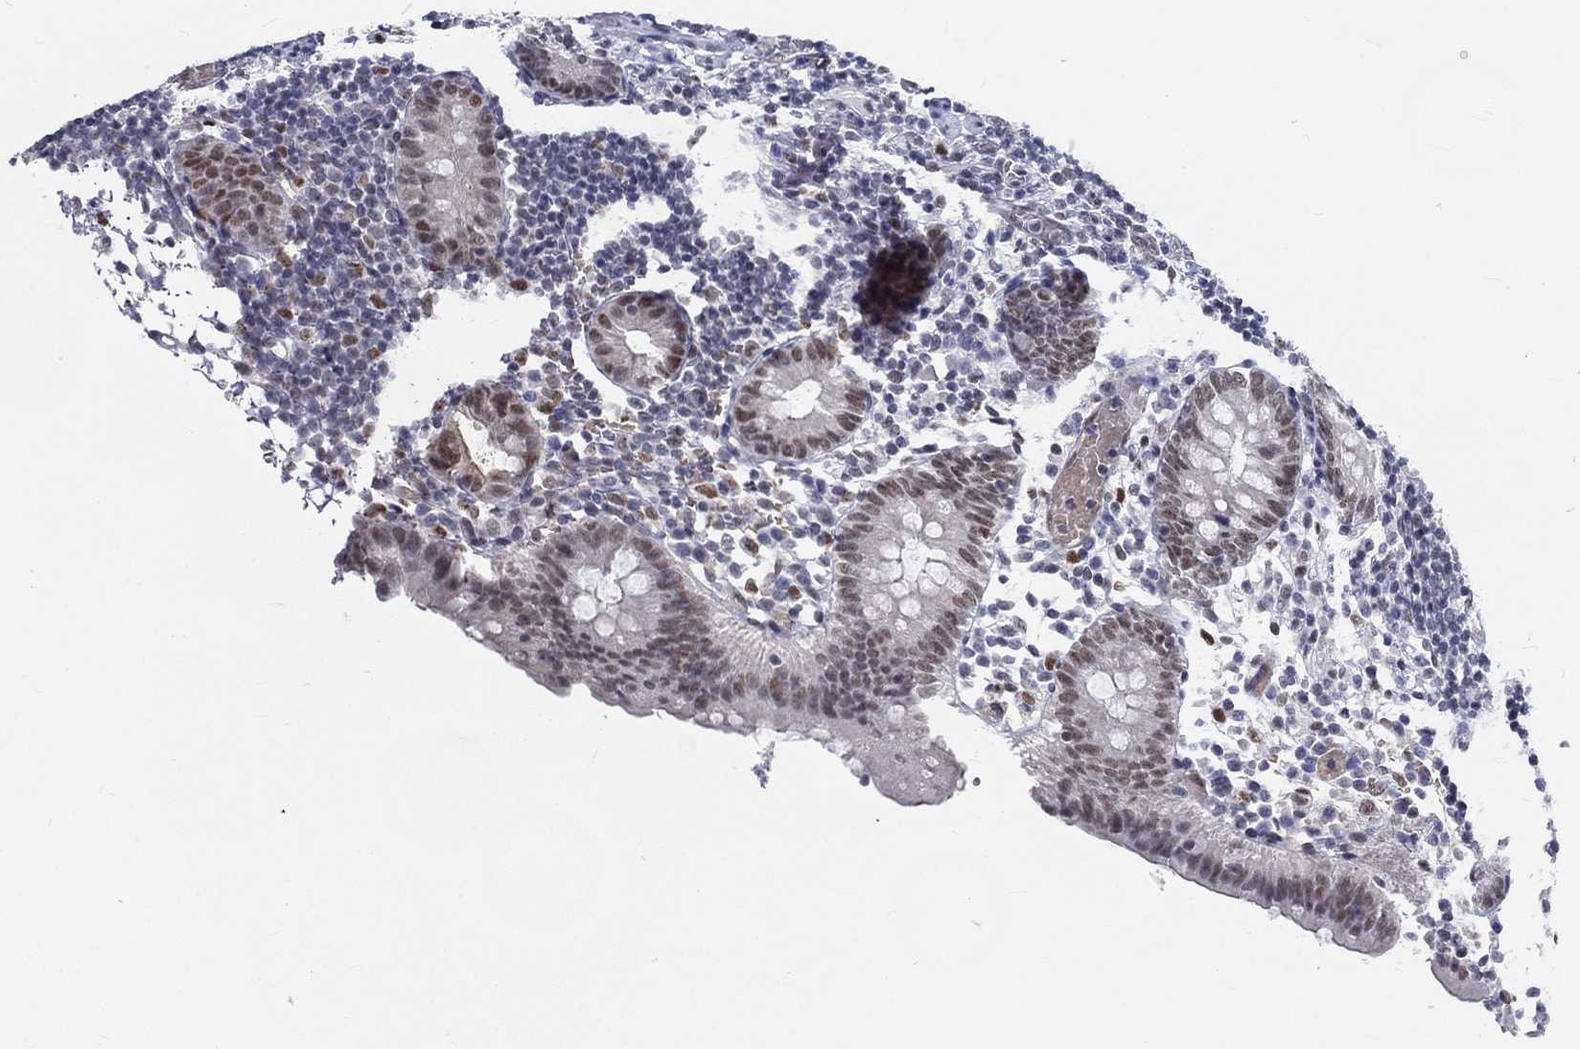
{"staining": {"intensity": "weak", "quantity": "25%-75%", "location": "nuclear"}, "tissue": "appendix", "cell_type": "Glandular cells", "image_type": "normal", "snomed": [{"axis": "morphology", "description": "Normal tissue, NOS"}, {"axis": "topography", "description": "Appendix"}], "caption": "Protein expression analysis of normal appendix shows weak nuclear staining in approximately 25%-75% of glandular cells.", "gene": "ZBED1", "patient": {"sex": "female", "age": 40}}